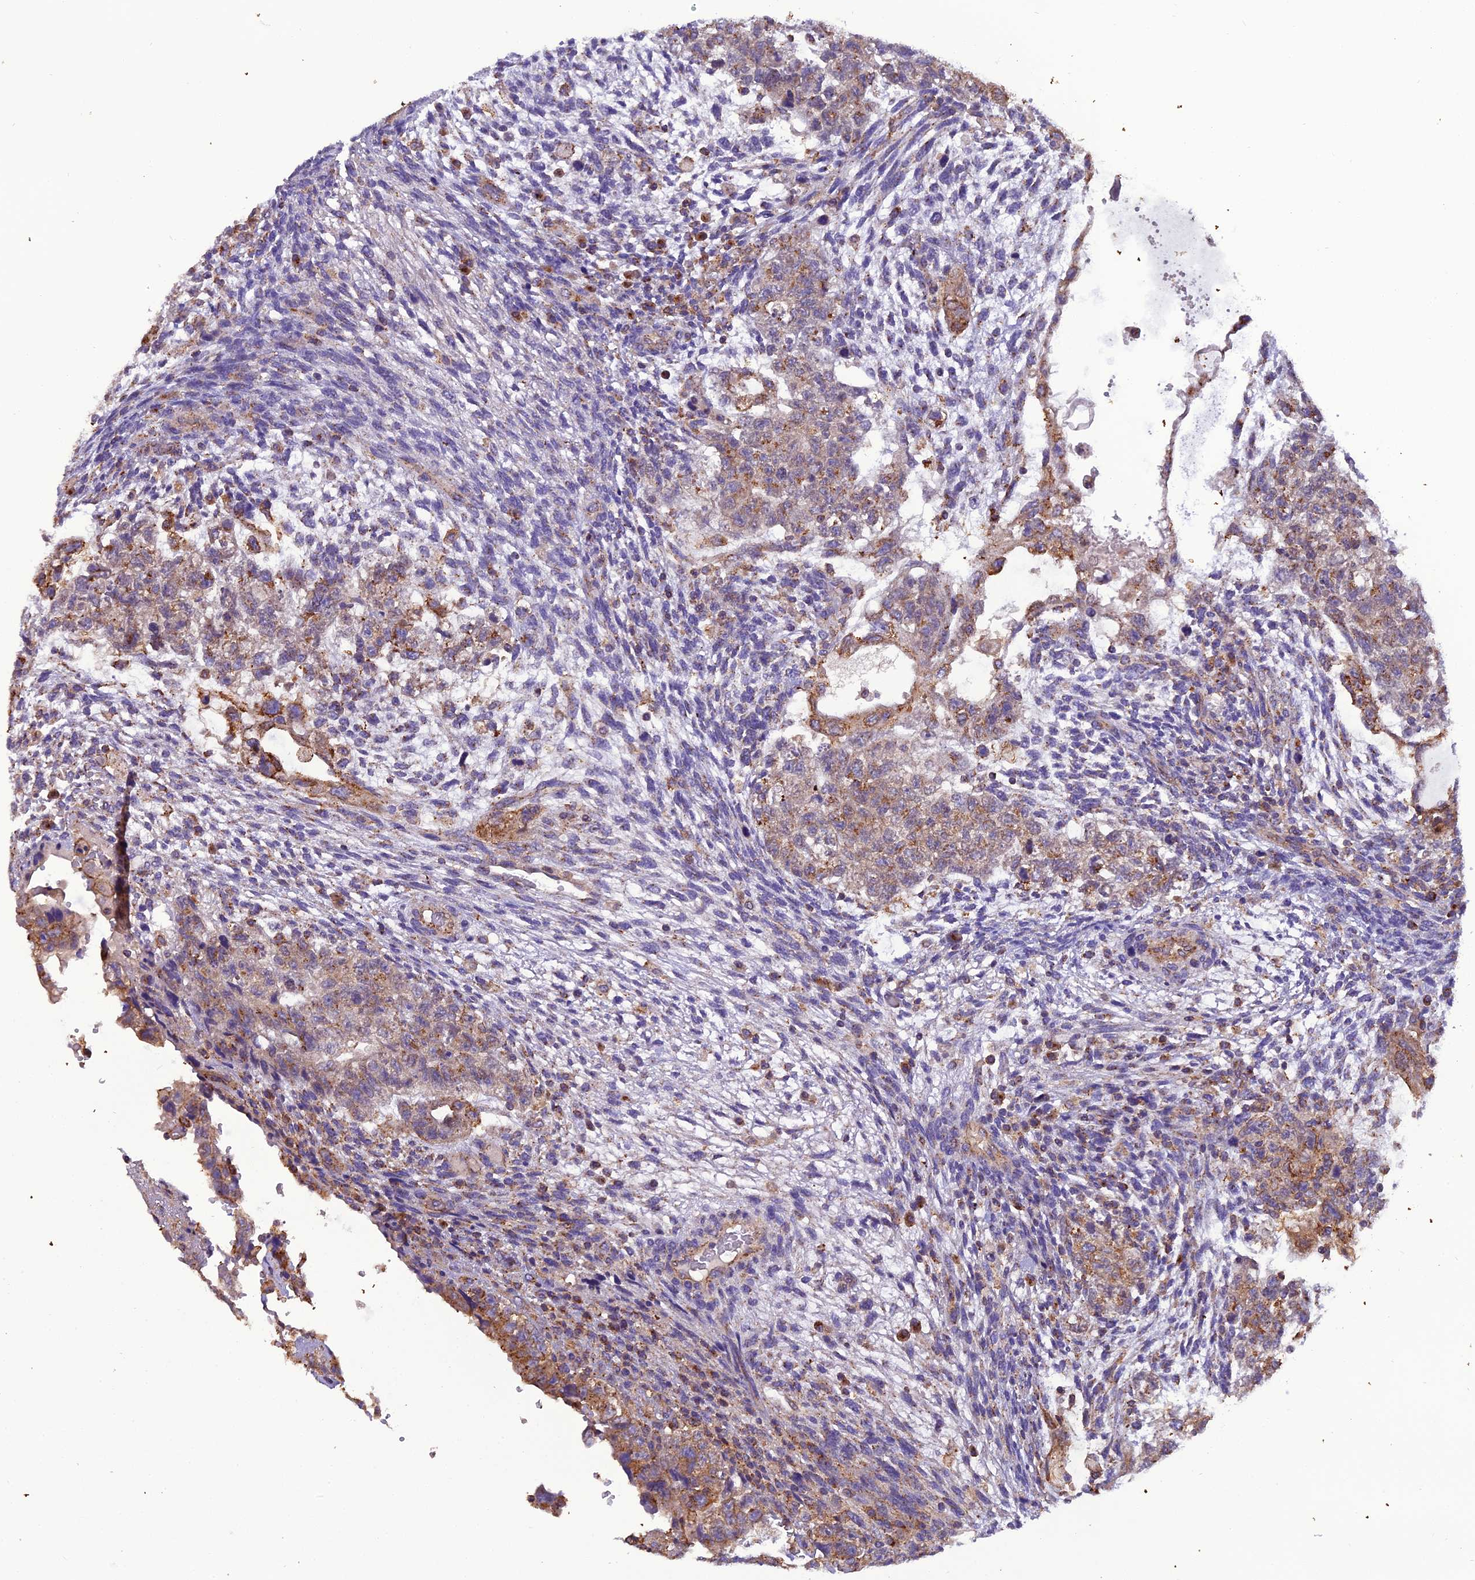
{"staining": {"intensity": "moderate", "quantity": "25%-75%", "location": "cytoplasmic/membranous"}, "tissue": "testis cancer", "cell_type": "Tumor cells", "image_type": "cancer", "snomed": [{"axis": "morphology", "description": "Normal tissue, NOS"}, {"axis": "morphology", "description": "Carcinoma, Embryonal, NOS"}, {"axis": "topography", "description": "Testis"}], "caption": "Tumor cells exhibit moderate cytoplasmic/membranous expression in about 25%-75% of cells in testis cancer (embryonal carcinoma). (brown staining indicates protein expression, while blue staining denotes nuclei).", "gene": "GOLPH3", "patient": {"sex": "male", "age": 36}}